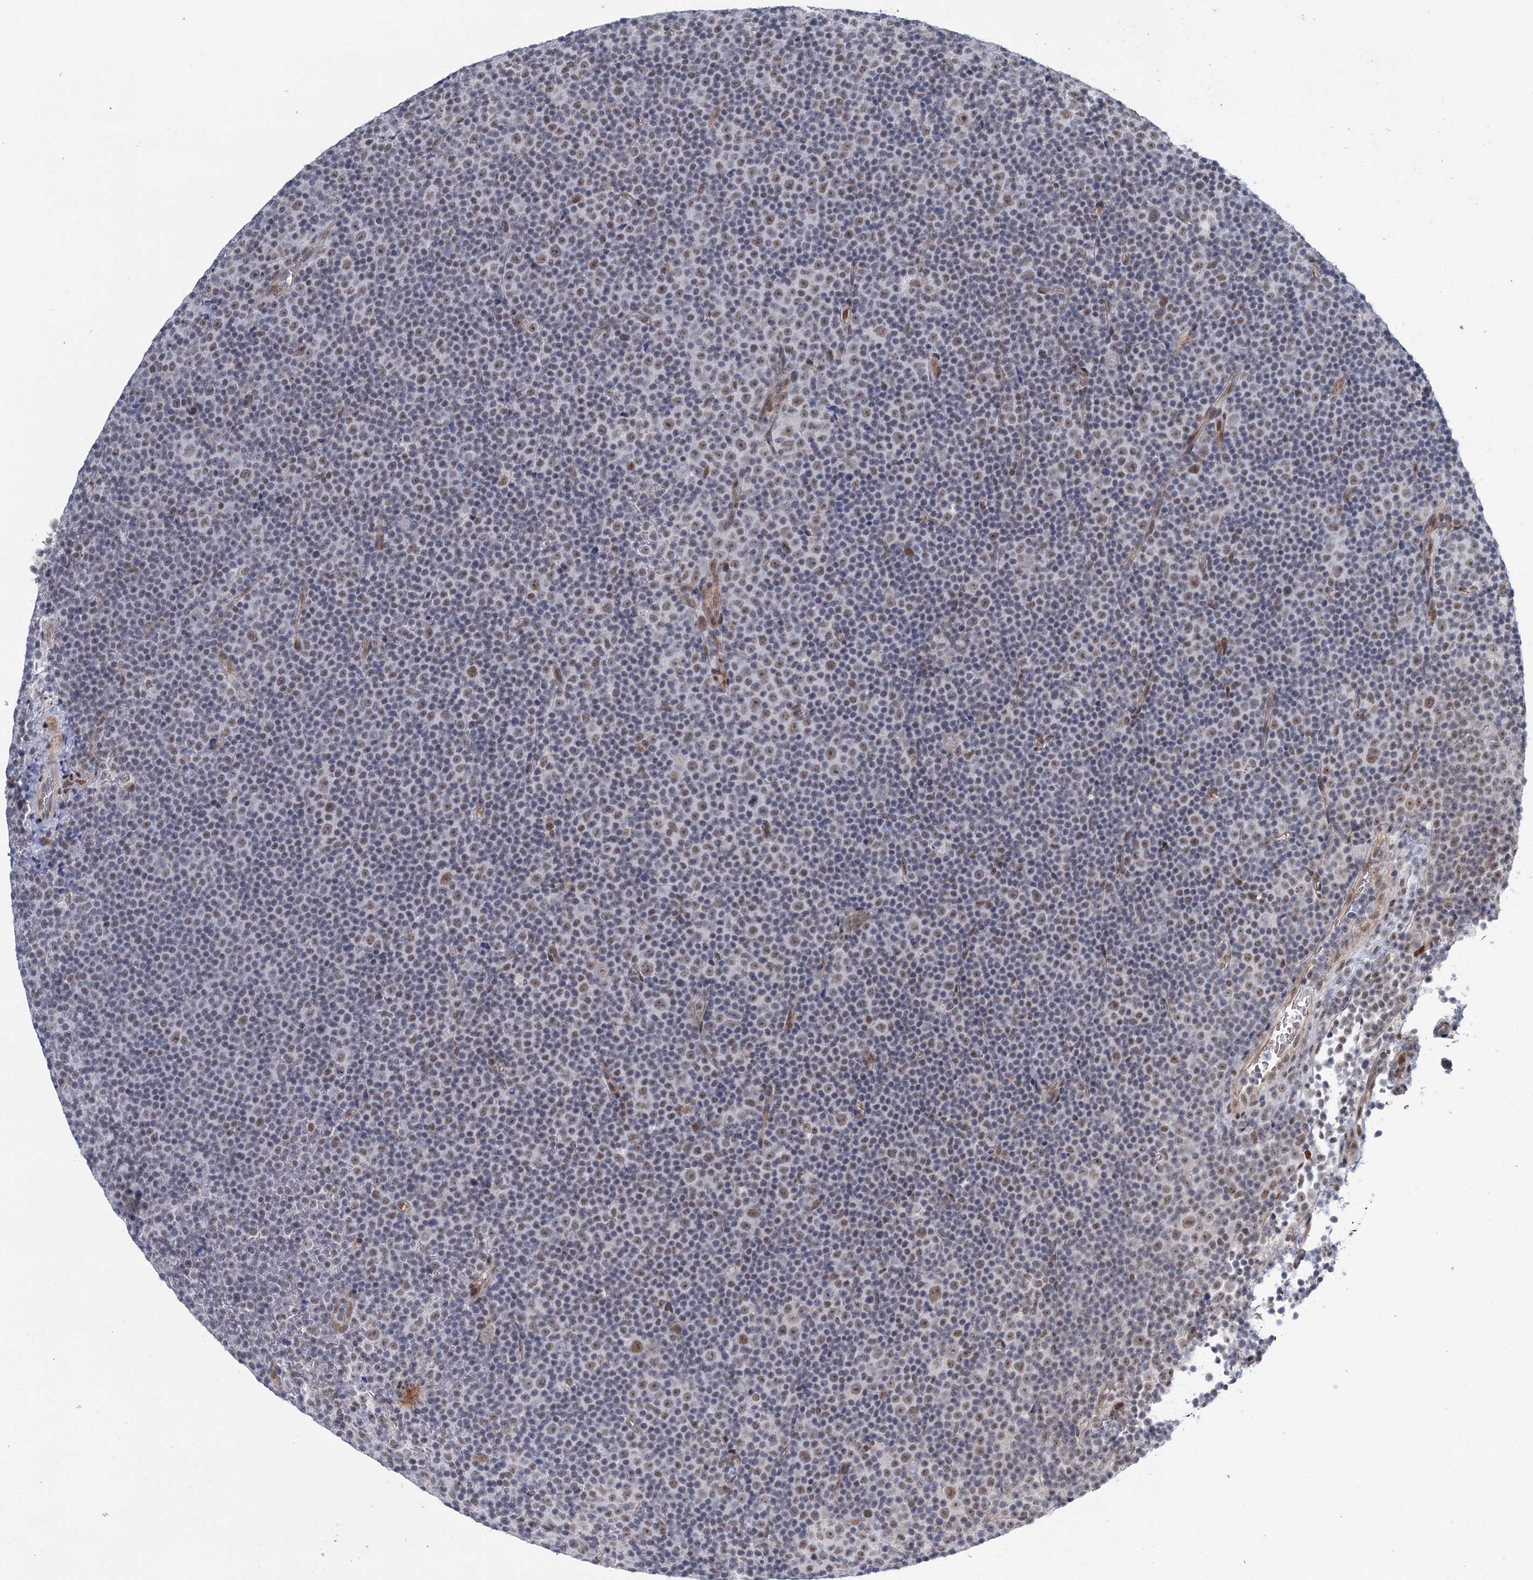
{"staining": {"intensity": "moderate", "quantity": "<25%", "location": "nuclear"}, "tissue": "lymphoma", "cell_type": "Tumor cells", "image_type": "cancer", "snomed": [{"axis": "morphology", "description": "Malignant lymphoma, non-Hodgkin's type, Low grade"}, {"axis": "topography", "description": "Lymph node"}], "caption": "Immunohistochemistry micrograph of neoplastic tissue: lymphoma stained using immunohistochemistry (IHC) exhibits low levels of moderate protein expression localized specifically in the nuclear of tumor cells, appearing as a nuclear brown color.", "gene": "FAM53A", "patient": {"sex": "female", "age": 67}}